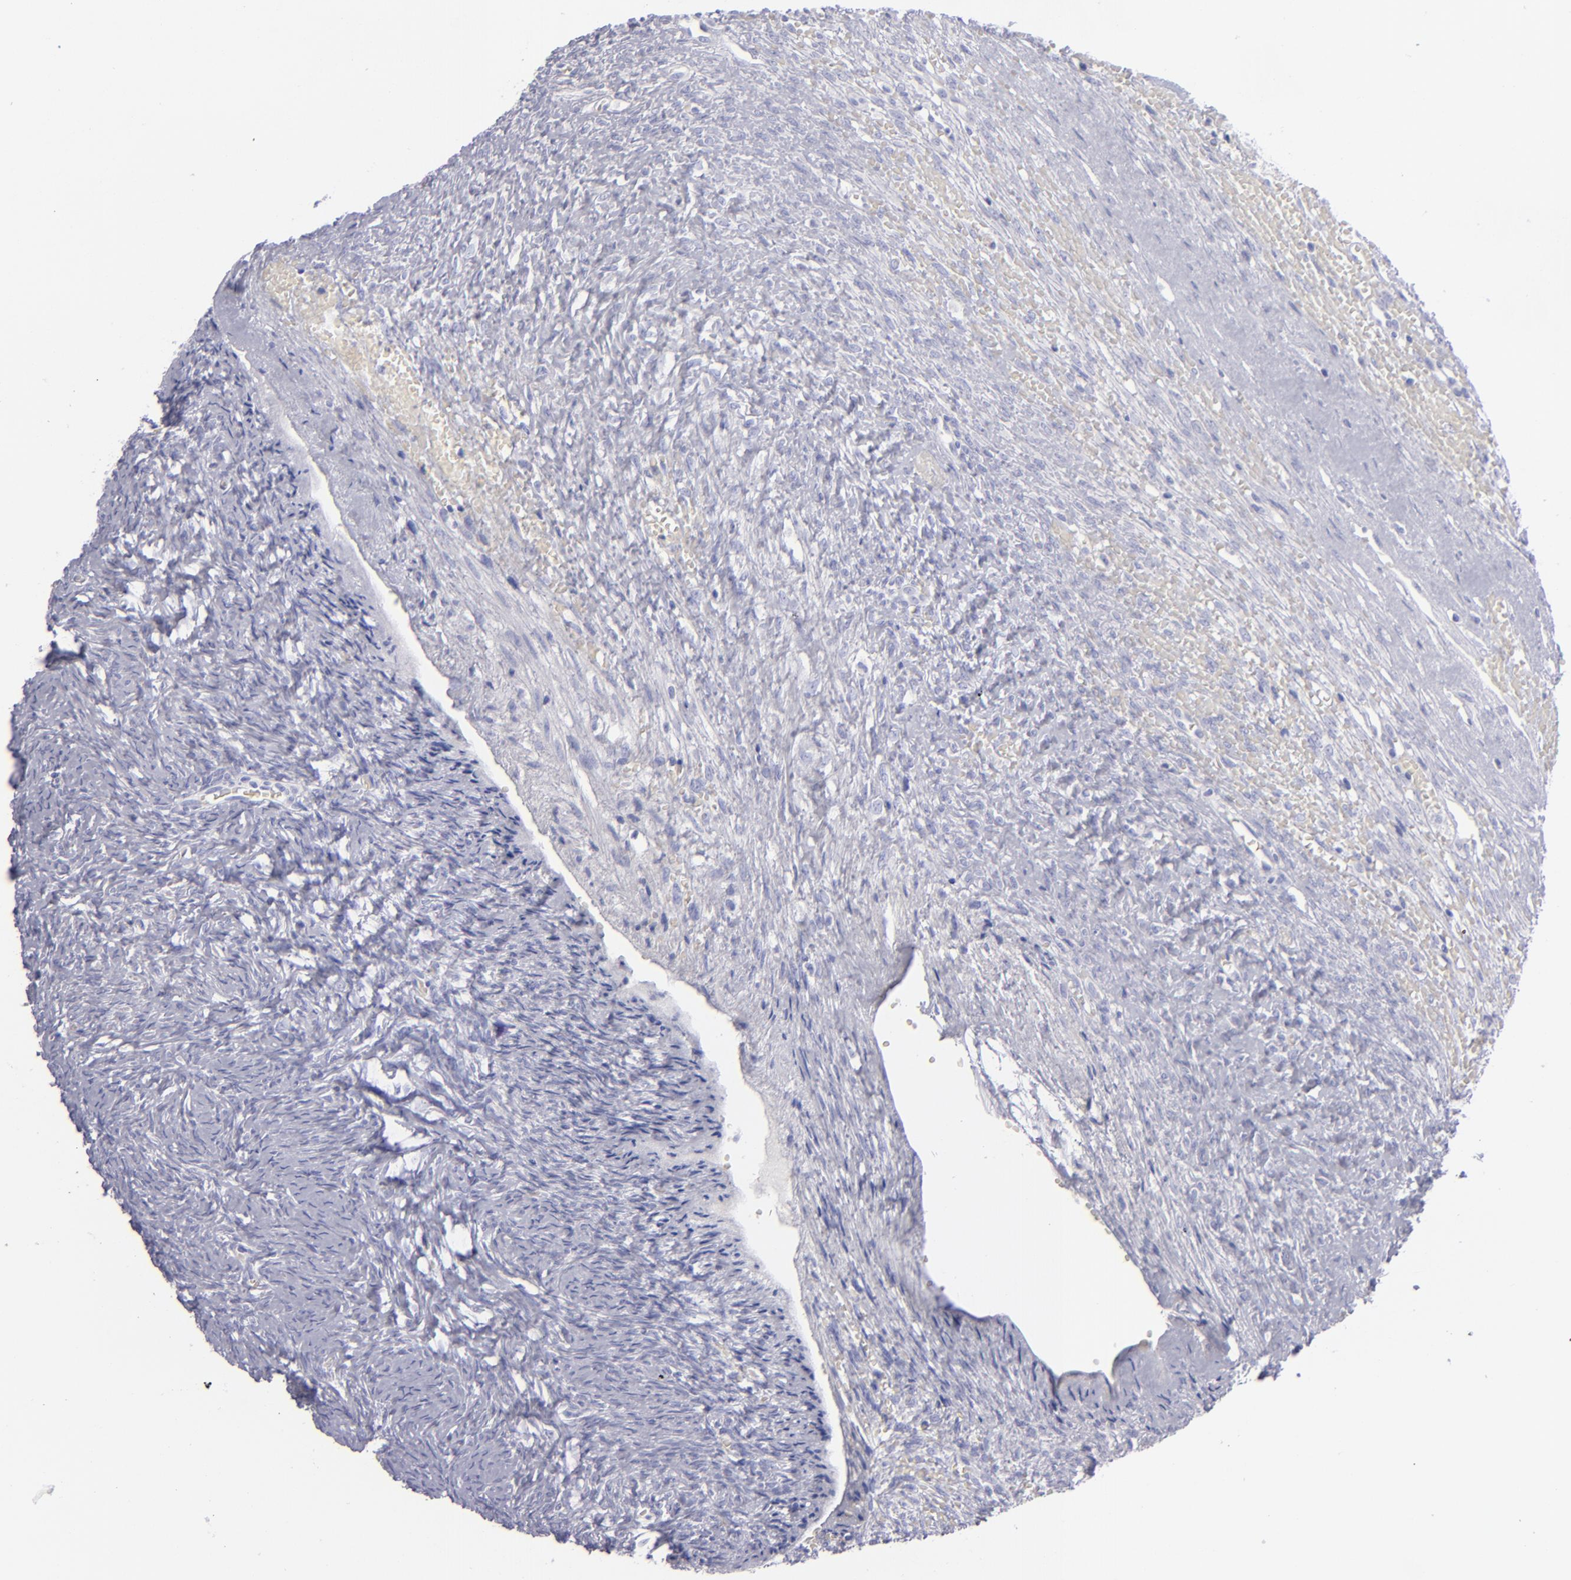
{"staining": {"intensity": "negative", "quantity": "none", "location": "none"}, "tissue": "ovary", "cell_type": "Ovarian stroma cells", "image_type": "normal", "snomed": [{"axis": "morphology", "description": "Normal tissue, NOS"}, {"axis": "topography", "description": "Ovary"}], "caption": "Micrograph shows no protein staining in ovarian stroma cells of benign ovary.", "gene": "CD22", "patient": {"sex": "female", "age": 56}}